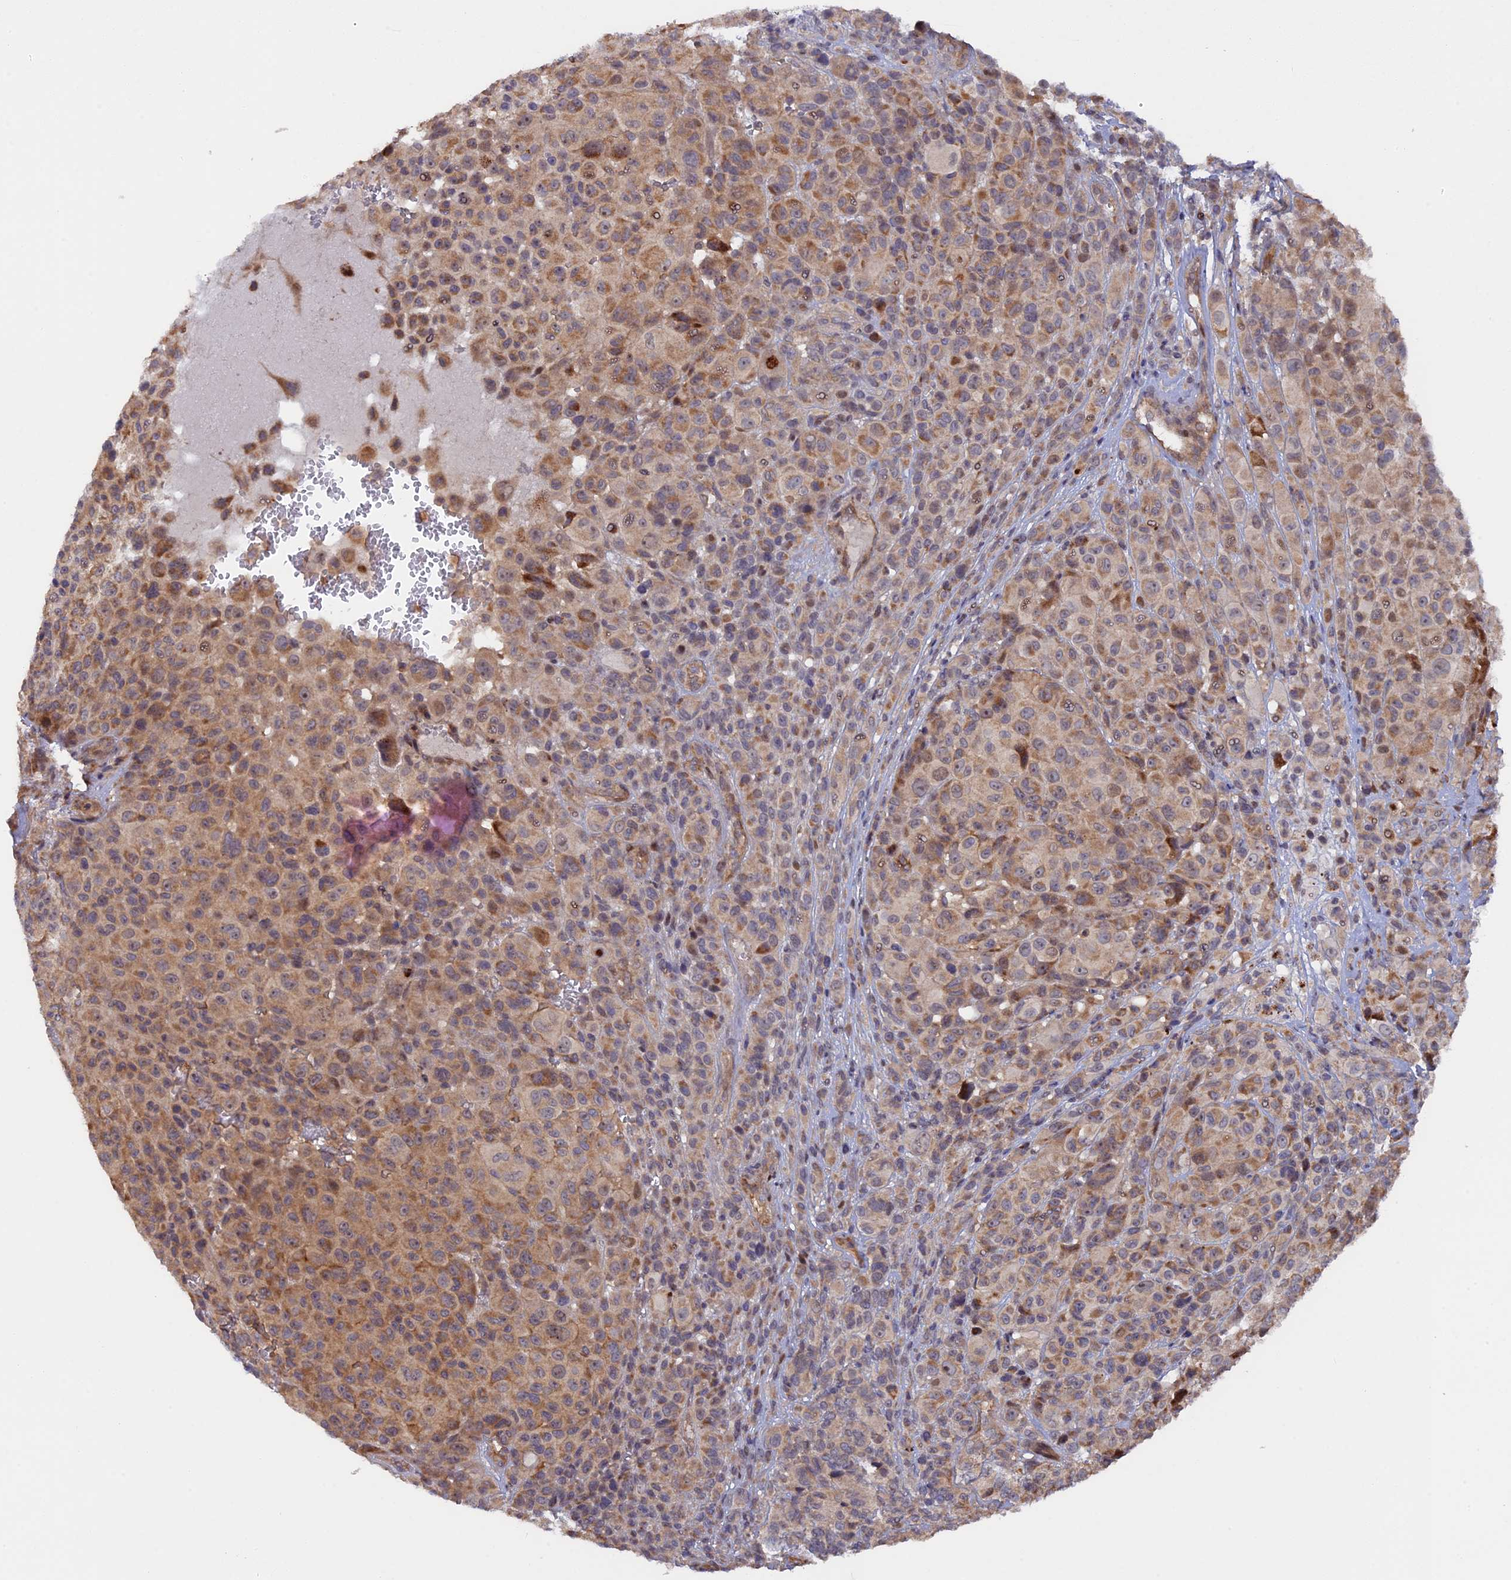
{"staining": {"intensity": "moderate", "quantity": ">75%", "location": "cytoplasmic/membranous,nuclear"}, "tissue": "melanoma", "cell_type": "Tumor cells", "image_type": "cancer", "snomed": [{"axis": "morphology", "description": "Malignant melanoma, NOS"}, {"axis": "topography", "description": "Skin of trunk"}], "caption": "Human malignant melanoma stained for a protein (brown) shows moderate cytoplasmic/membranous and nuclear positive positivity in approximately >75% of tumor cells.", "gene": "FERMT1", "patient": {"sex": "male", "age": 71}}